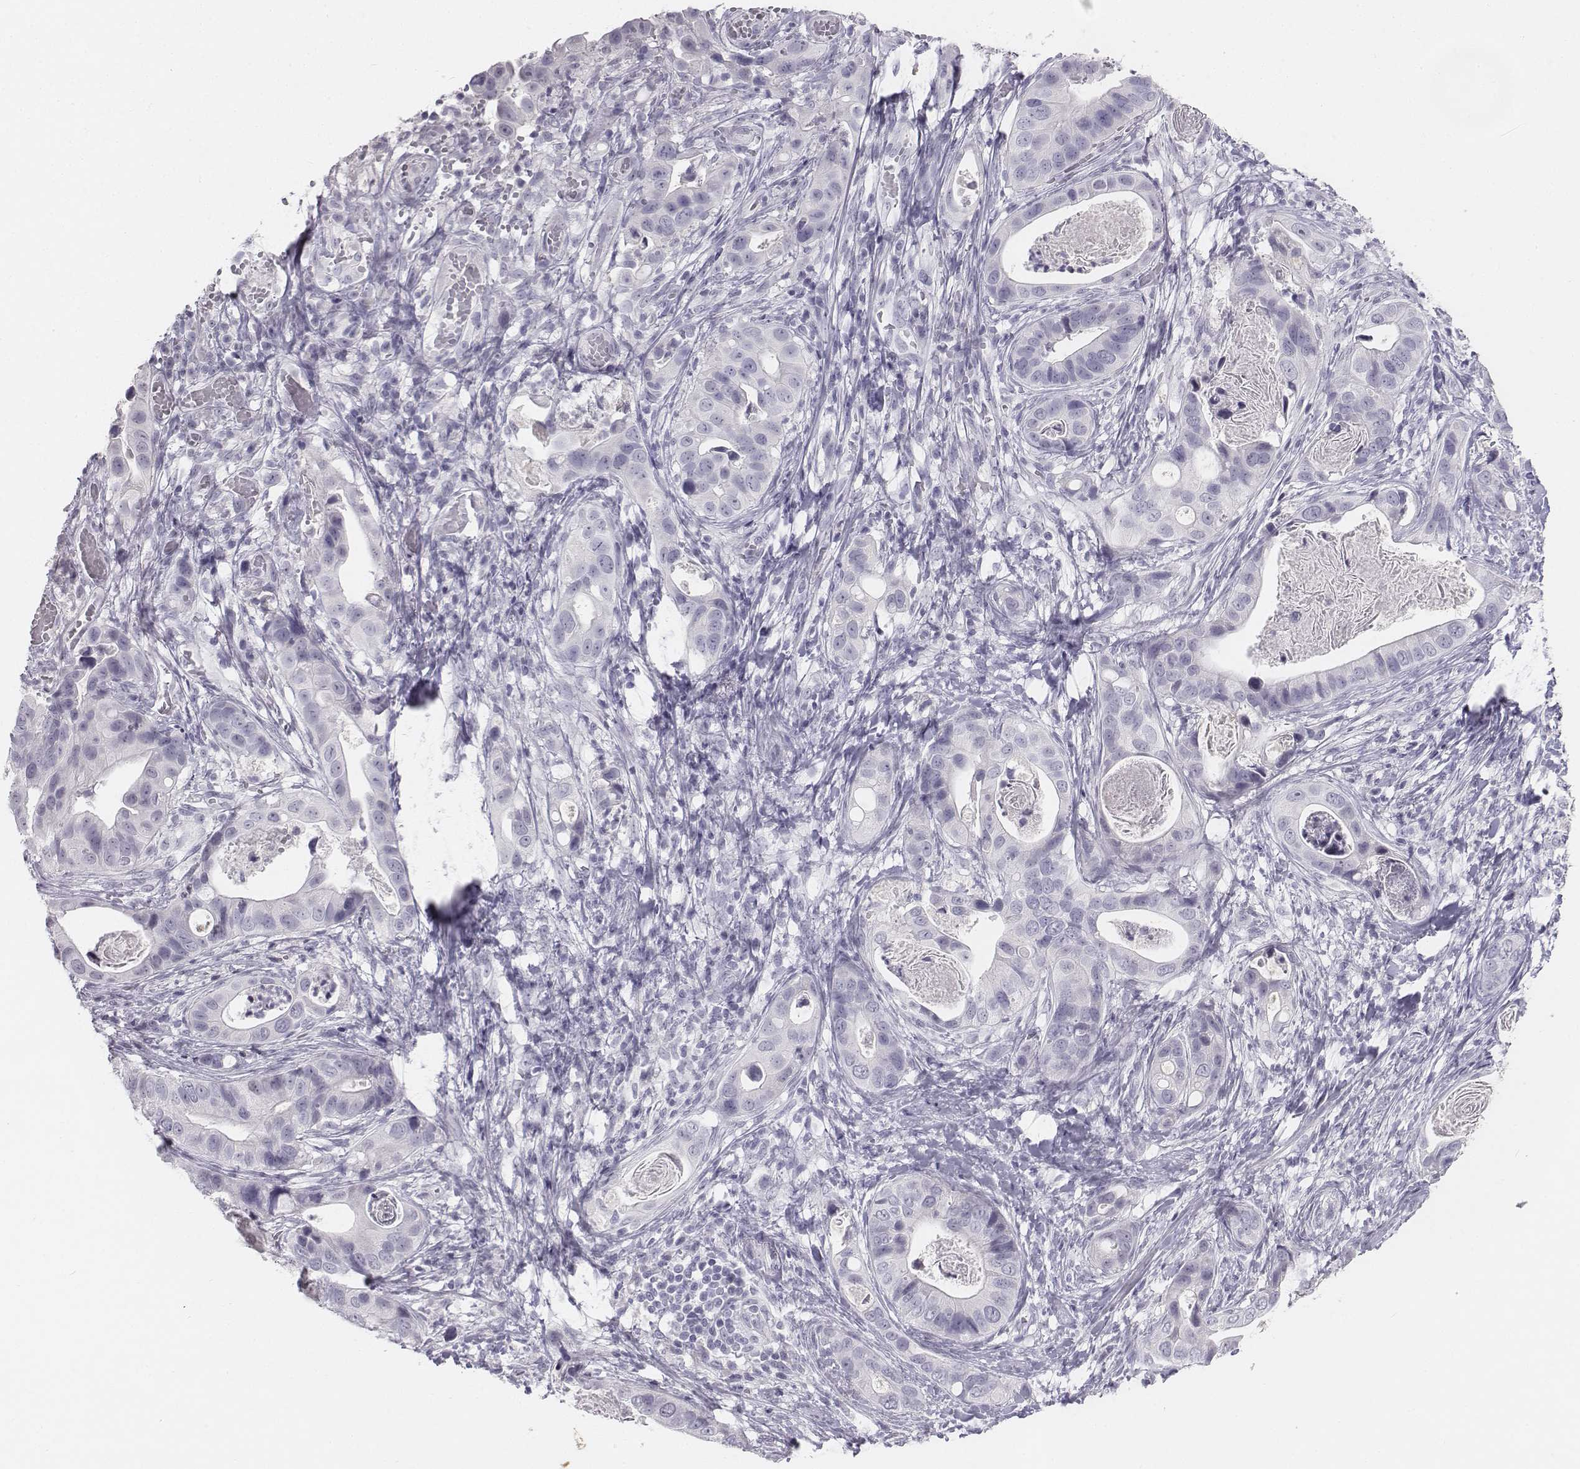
{"staining": {"intensity": "negative", "quantity": "none", "location": "none"}, "tissue": "stomach cancer", "cell_type": "Tumor cells", "image_type": "cancer", "snomed": [{"axis": "morphology", "description": "Adenocarcinoma, NOS"}, {"axis": "topography", "description": "Stomach"}], "caption": "DAB (3,3'-diaminobenzidine) immunohistochemical staining of stomach cancer (adenocarcinoma) shows no significant positivity in tumor cells.", "gene": "TH", "patient": {"sex": "male", "age": 84}}